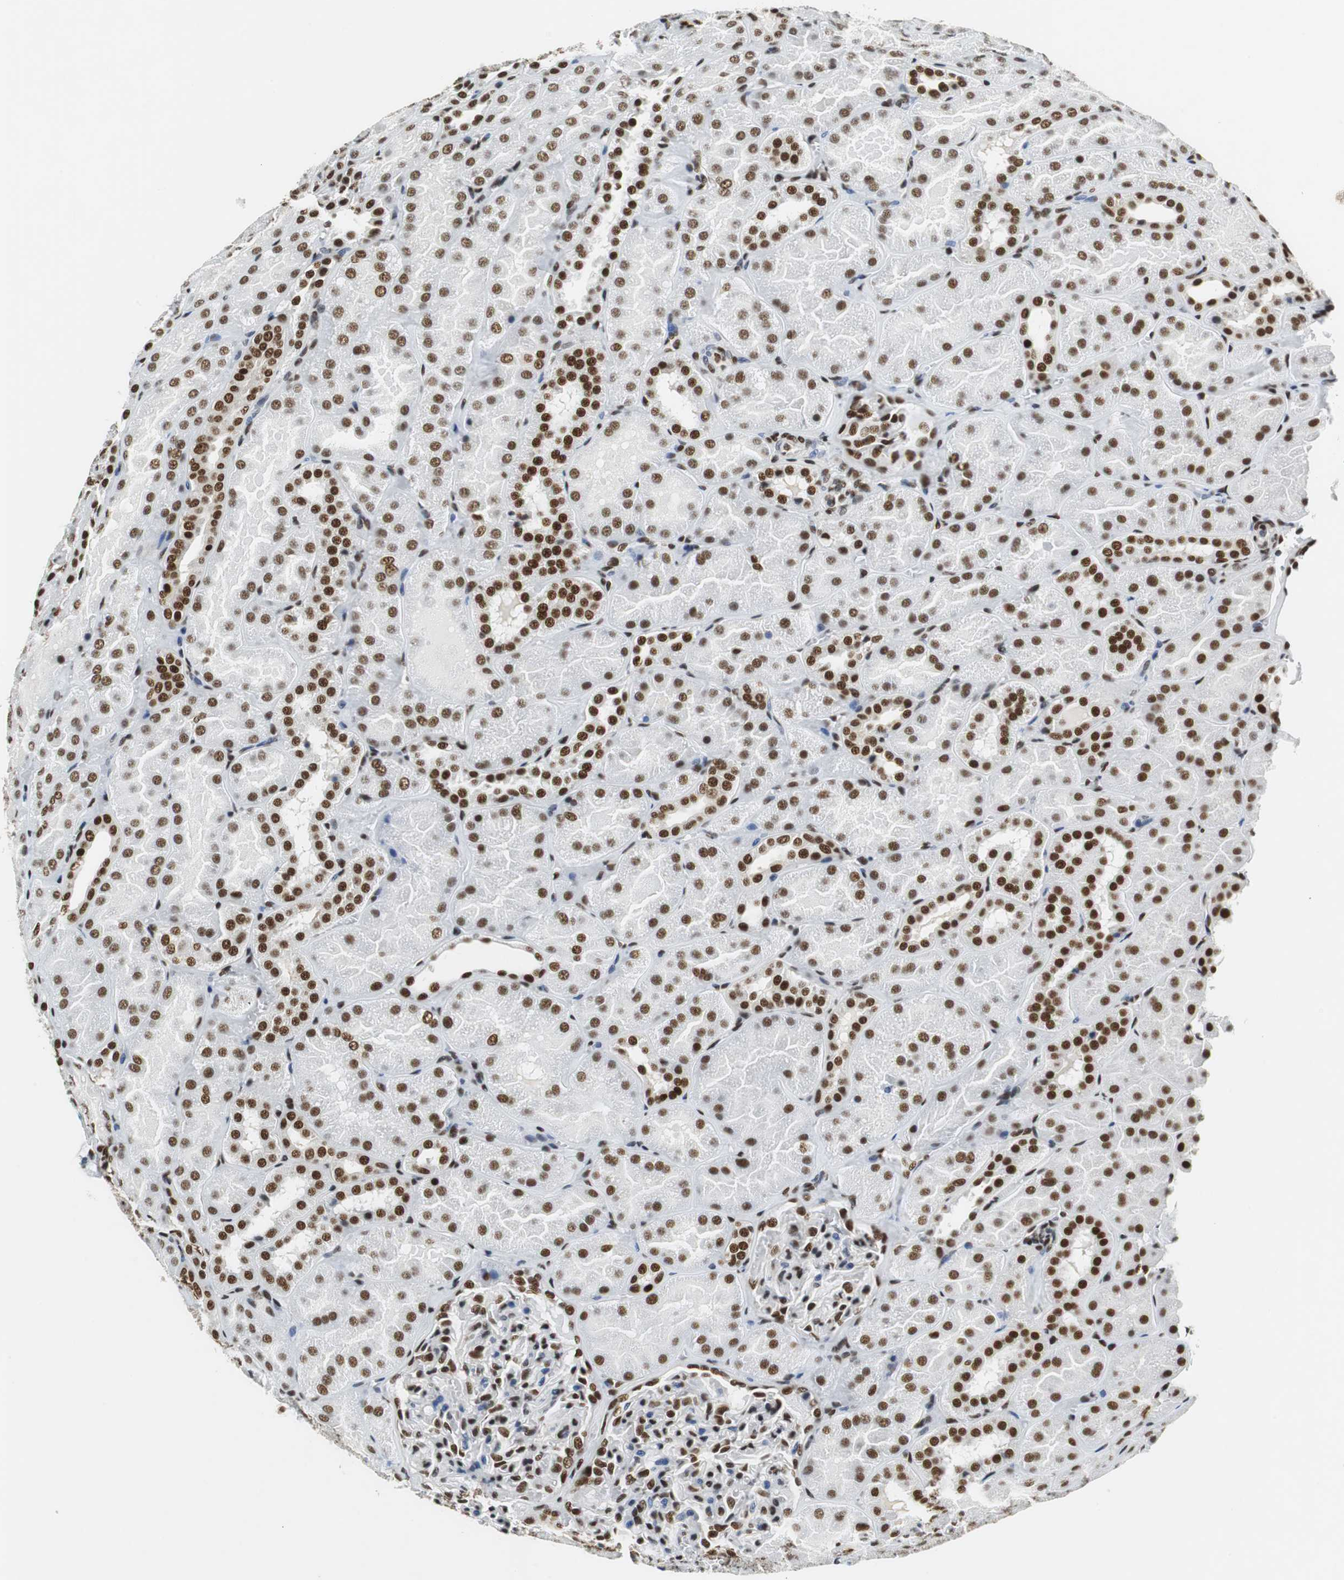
{"staining": {"intensity": "strong", "quantity": ">75%", "location": "nuclear"}, "tissue": "kidney", "cell_type": "Cells in glomeruli", "image_type": "normal", "snomed": [{"axis": "morphology", "description": "Normal tissue, NOS"}, {"axis": "topography", "description": "Kidney"}], "caption": "Immunohistochemical staining of unremarkable human kidney exhibits >75% levels of strong nuclear protein positivity in about >75% of cells in glomeruli.", "gene": "PRKDC", "patient": {"sex": "male", "age": 28}}